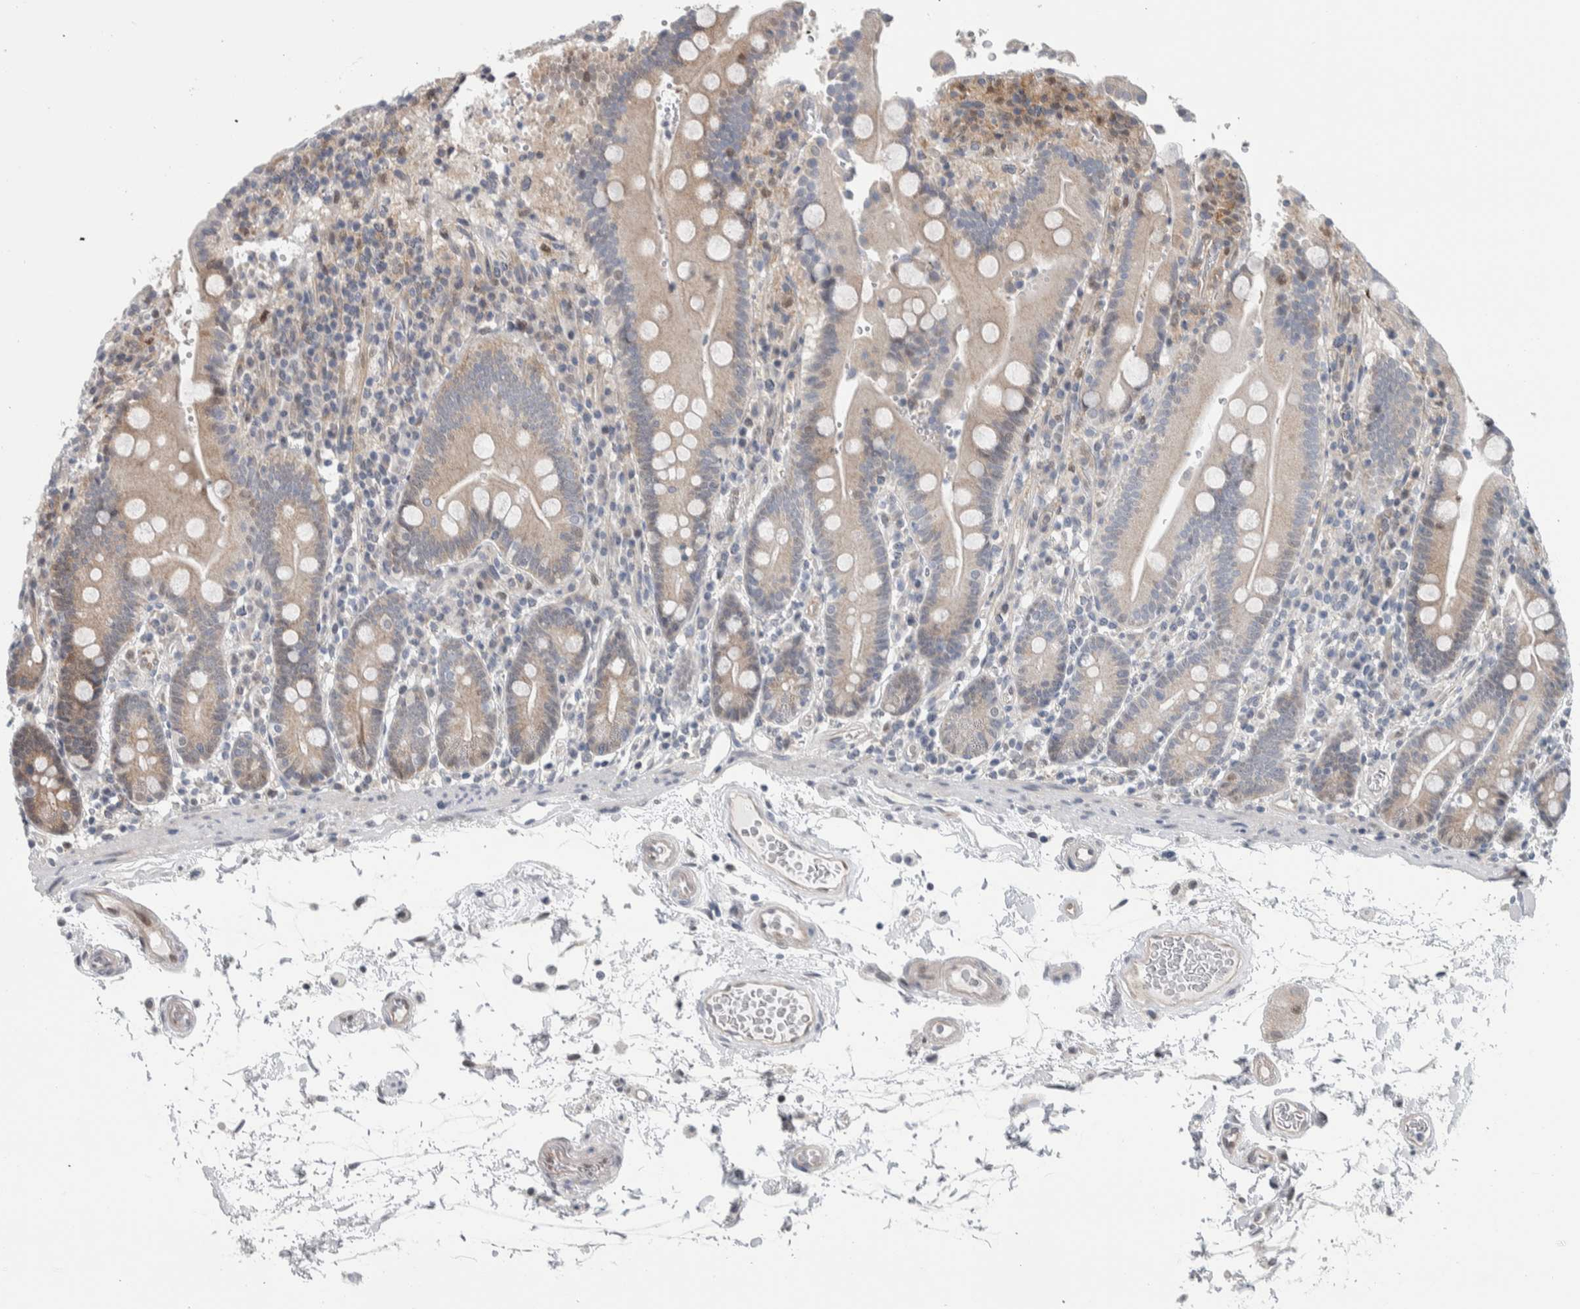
{"staining": {"intensity": "weak", "quantity": "<25%", "location": "cytoplasmic/membranous"}, "tissue": "duodenum", "cell_type": "Glandular cells", "image_type": "normal", "snomed": [{"axis": "morphology", "description": "Normal tissue, NOS"}, {"axis": "topography", "description": "Small intestine, NOS"}], "caption": "This is an IHC photomicrograph of unremarkable human duodenum. There is no expression in glandular cells.", "gene": "PTPA", "patient": {"sex": "female", "age": 71}}